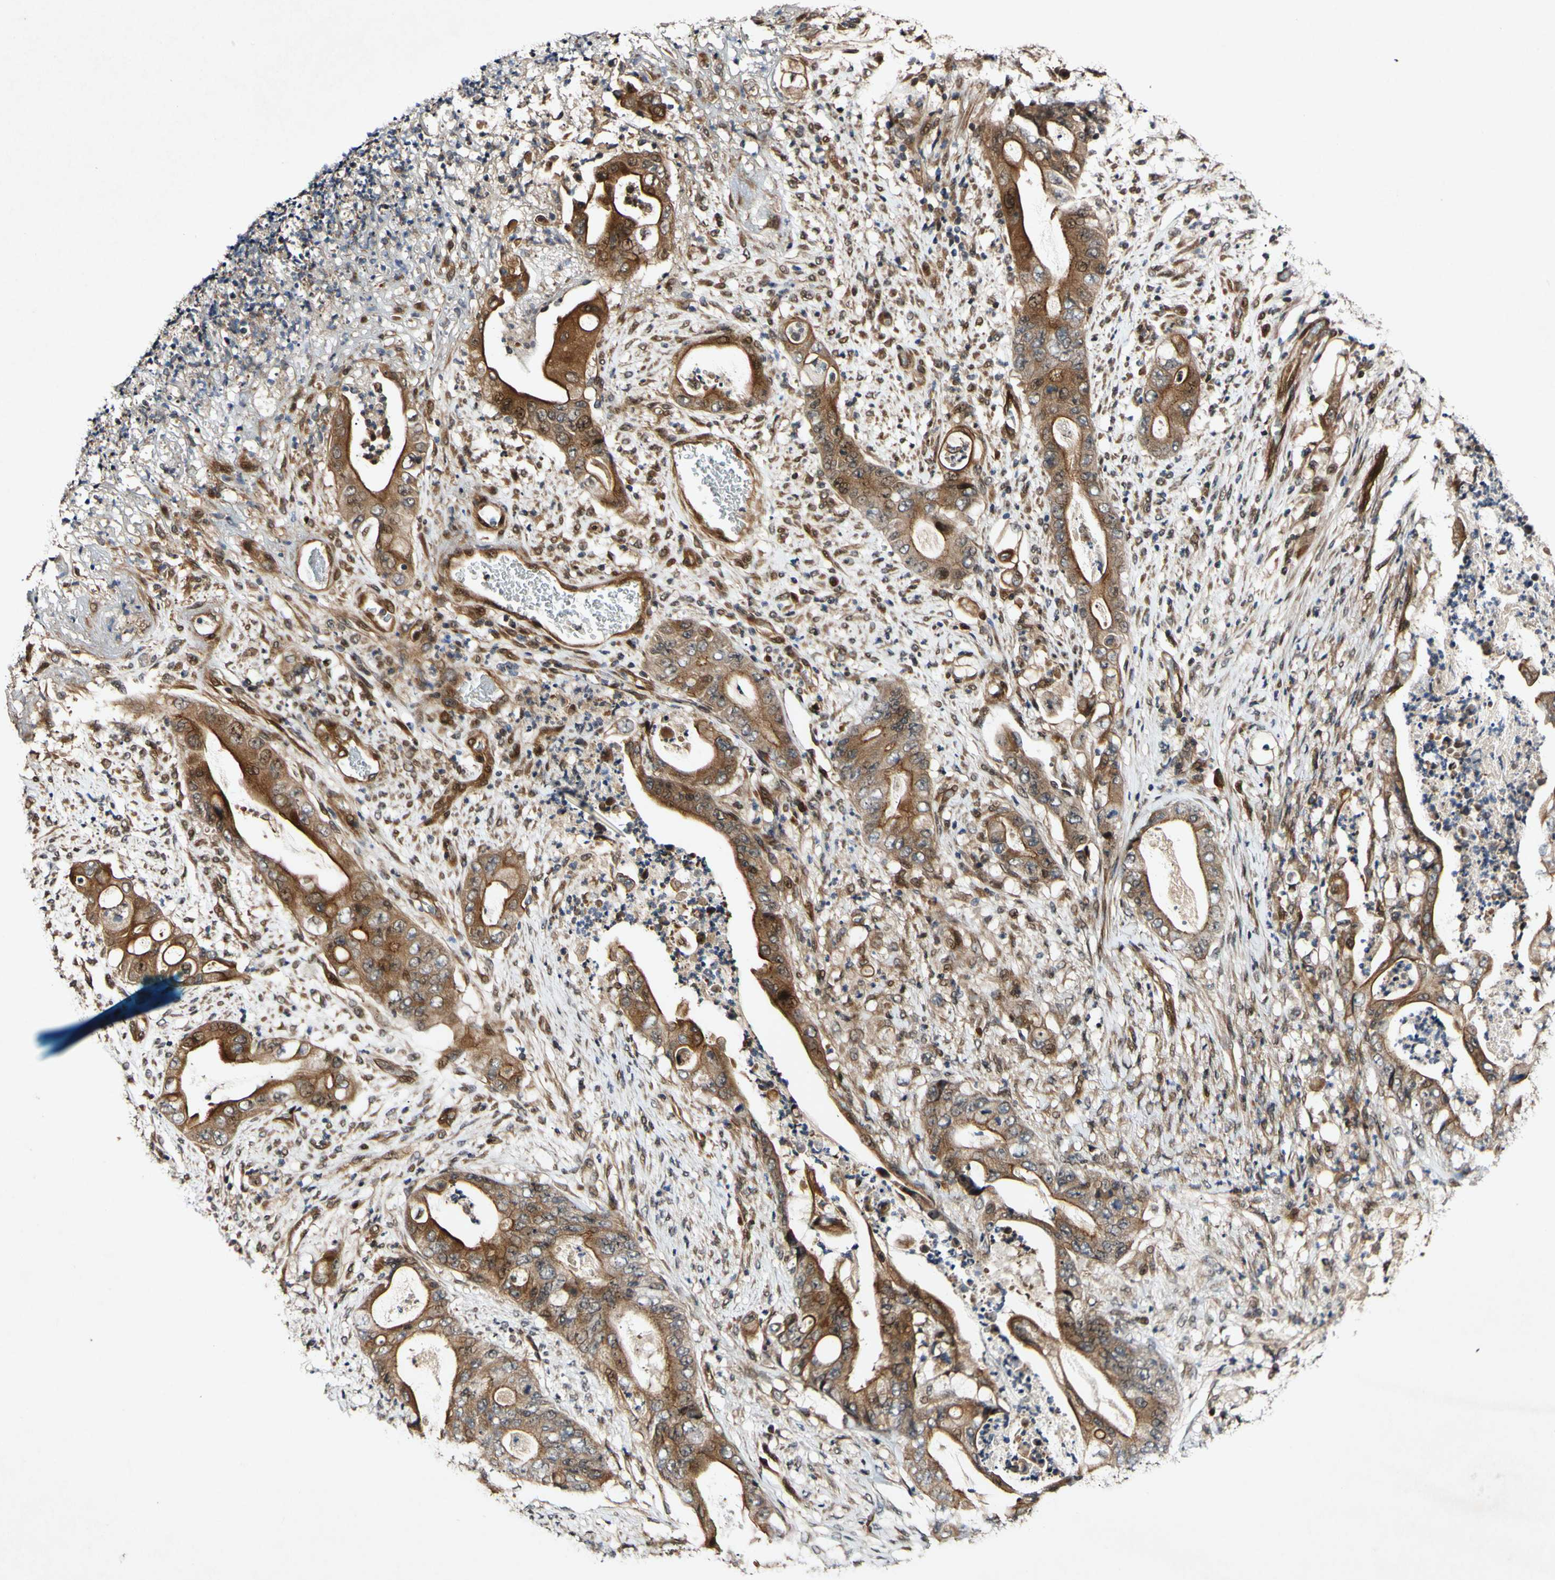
{"staining": {"intensity": "moderate", "quantity": ">75%", "location": "cytoplasmic/membranous"}, "tissue": "stomach cancer", "cell_type": "Tumor cells", "image_type": "cancer", "snomed": [{"axis": "morphology", "description": "Adenocarcinoma, NOS"}, {"axis": "topography", "description": "Stomach"}], "caption": "Adenocarcinoma (stomach) stained with immunohistochemistry reveals moderate cytoplasmic/membranous staining in about >75% of tumor cells.", "gene": "CSNK1E", "patient": {"sex": "female", "age": 73}}